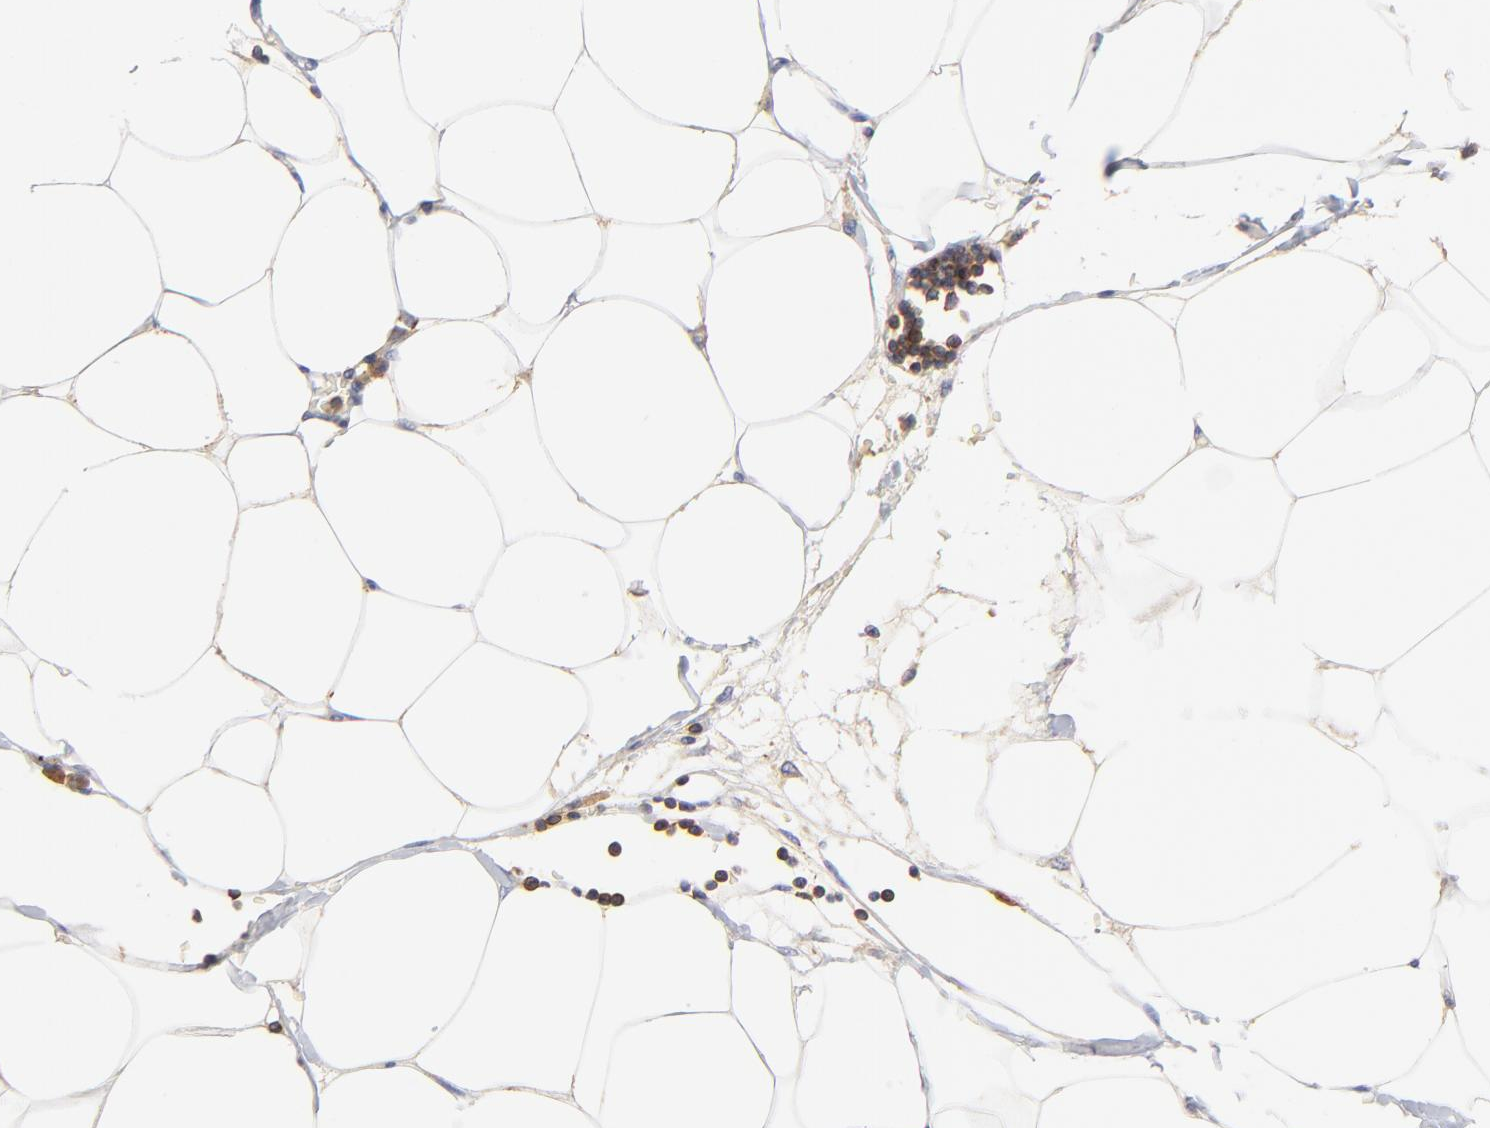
{"staining": {"intensity": "weak", "quantity": ">75%", "location": "cytoplasmic/membranous"}, "tissue": "adipose tissue", "cell_type": "Adipocytes", "image_type": "normal", "snomed": [{"axis": "morphology", "description": "Normal tissue, NOS"}, {"axis": "morphology", "description": "Adenocarcinoma, NOS"}, {"axis": "topography", "description": "Colon"}, {"axis": "topography", "description": "Peripheral nerve tissue"}], "caption": "Protein expression analysis of benign adipose tissue reveals weak cytoplasmic/membranous staining in about >75% of adipocytes.", "gene": "MDGA2", "patient": {"sex": "male", "age": 14}}